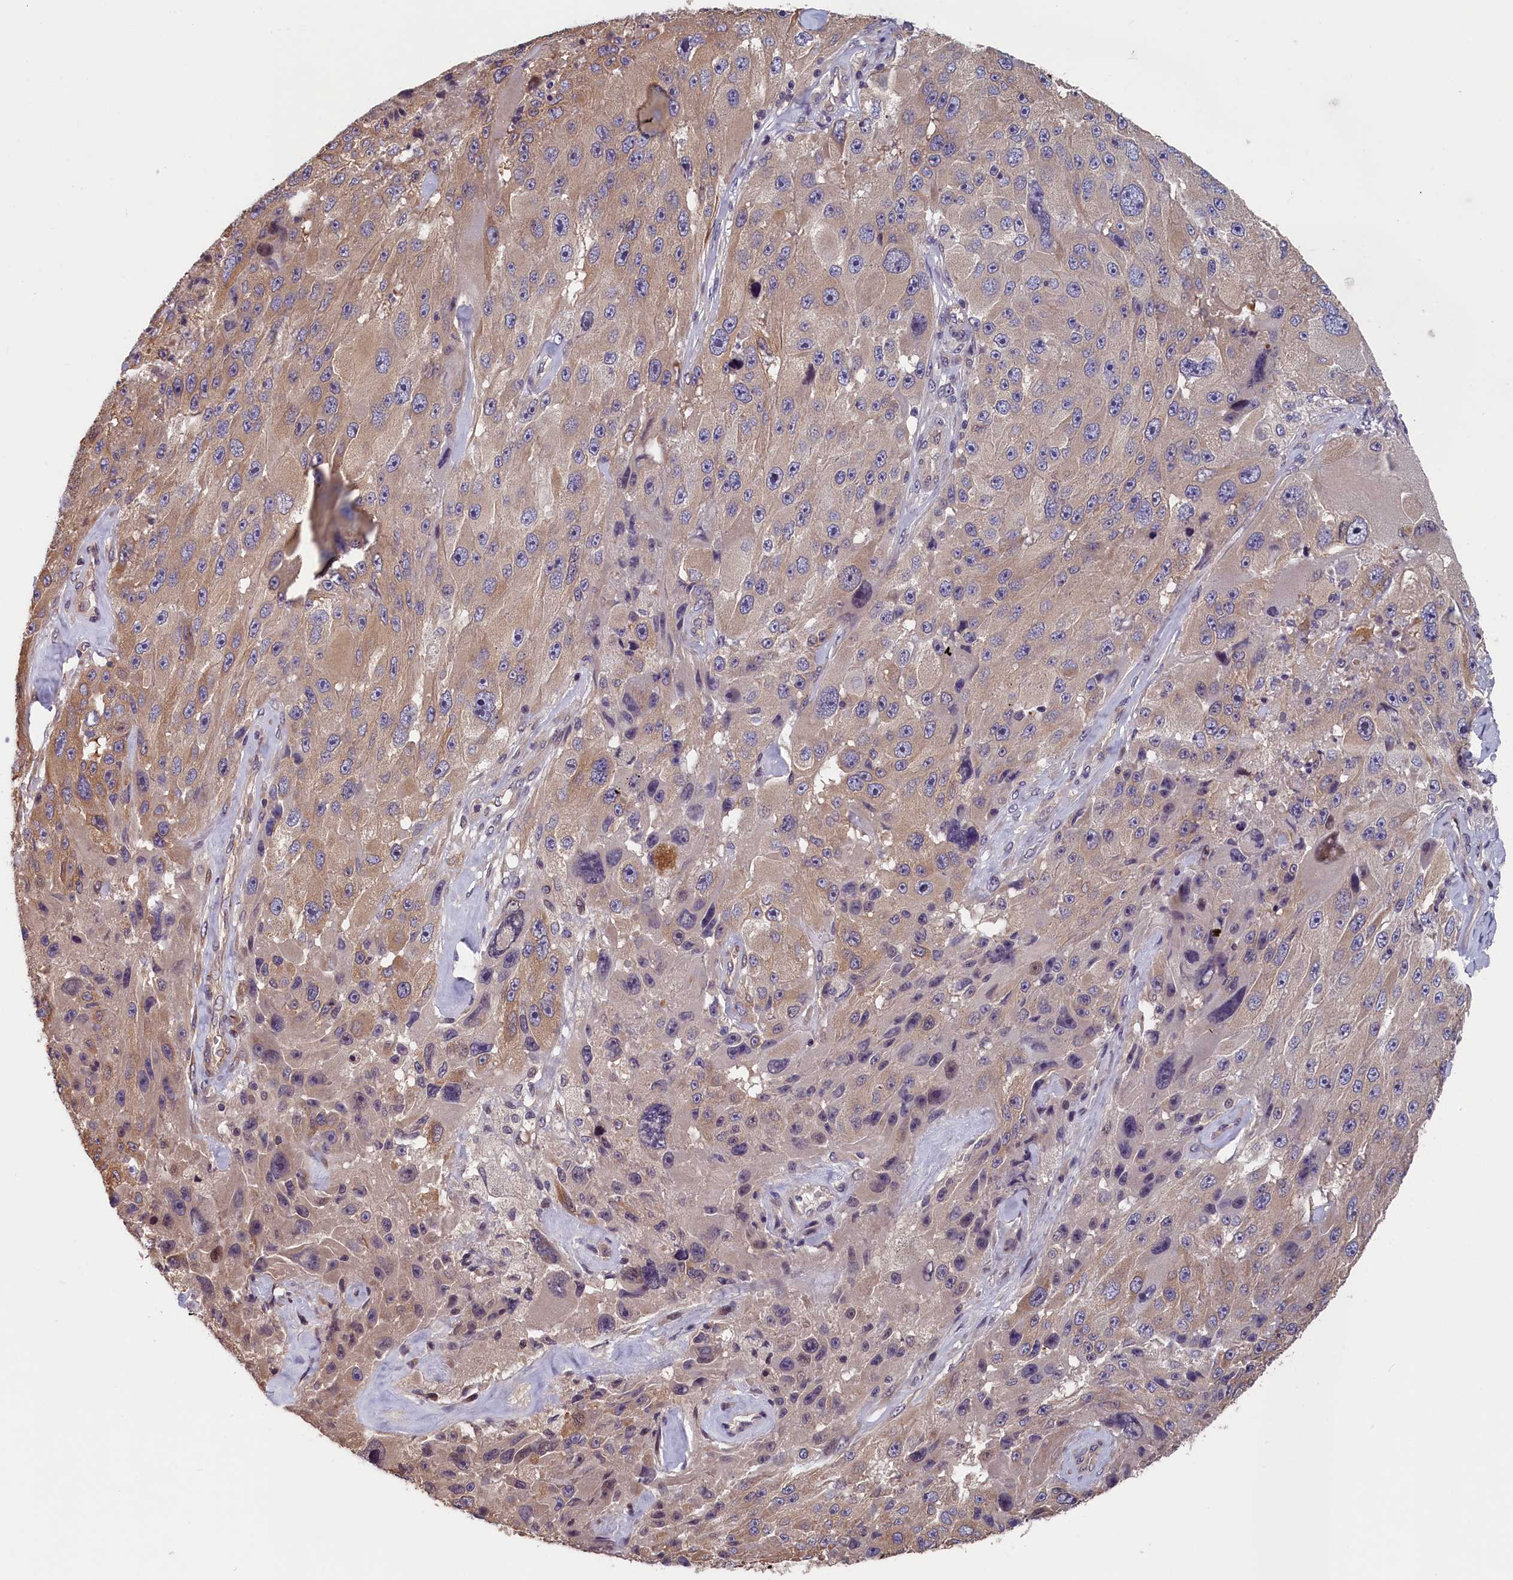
{"staining": {"intensity": "moderate", "quantity": "25%-75%", "location": "cytoplasmic/membranous"}, "tissue": "melanoma", "cell_type": "Tumor cells", "image_type": "cancer", "snomed": [{"axis": "morphology", "description": "Malignant melanoma, Metastatic site"}, {"axis": "topography", "description": "Lymph node"}], "caption": "Protein analysis of melanoma tissue displays moderate cytoplasmic/membranous expression in approximately 25%-75% of tumor cells. (Brightfield microscopy of DAB IHC at high magnification).", "gene": "TMEM116", "patient": {"sex": "male", "age": 62}}